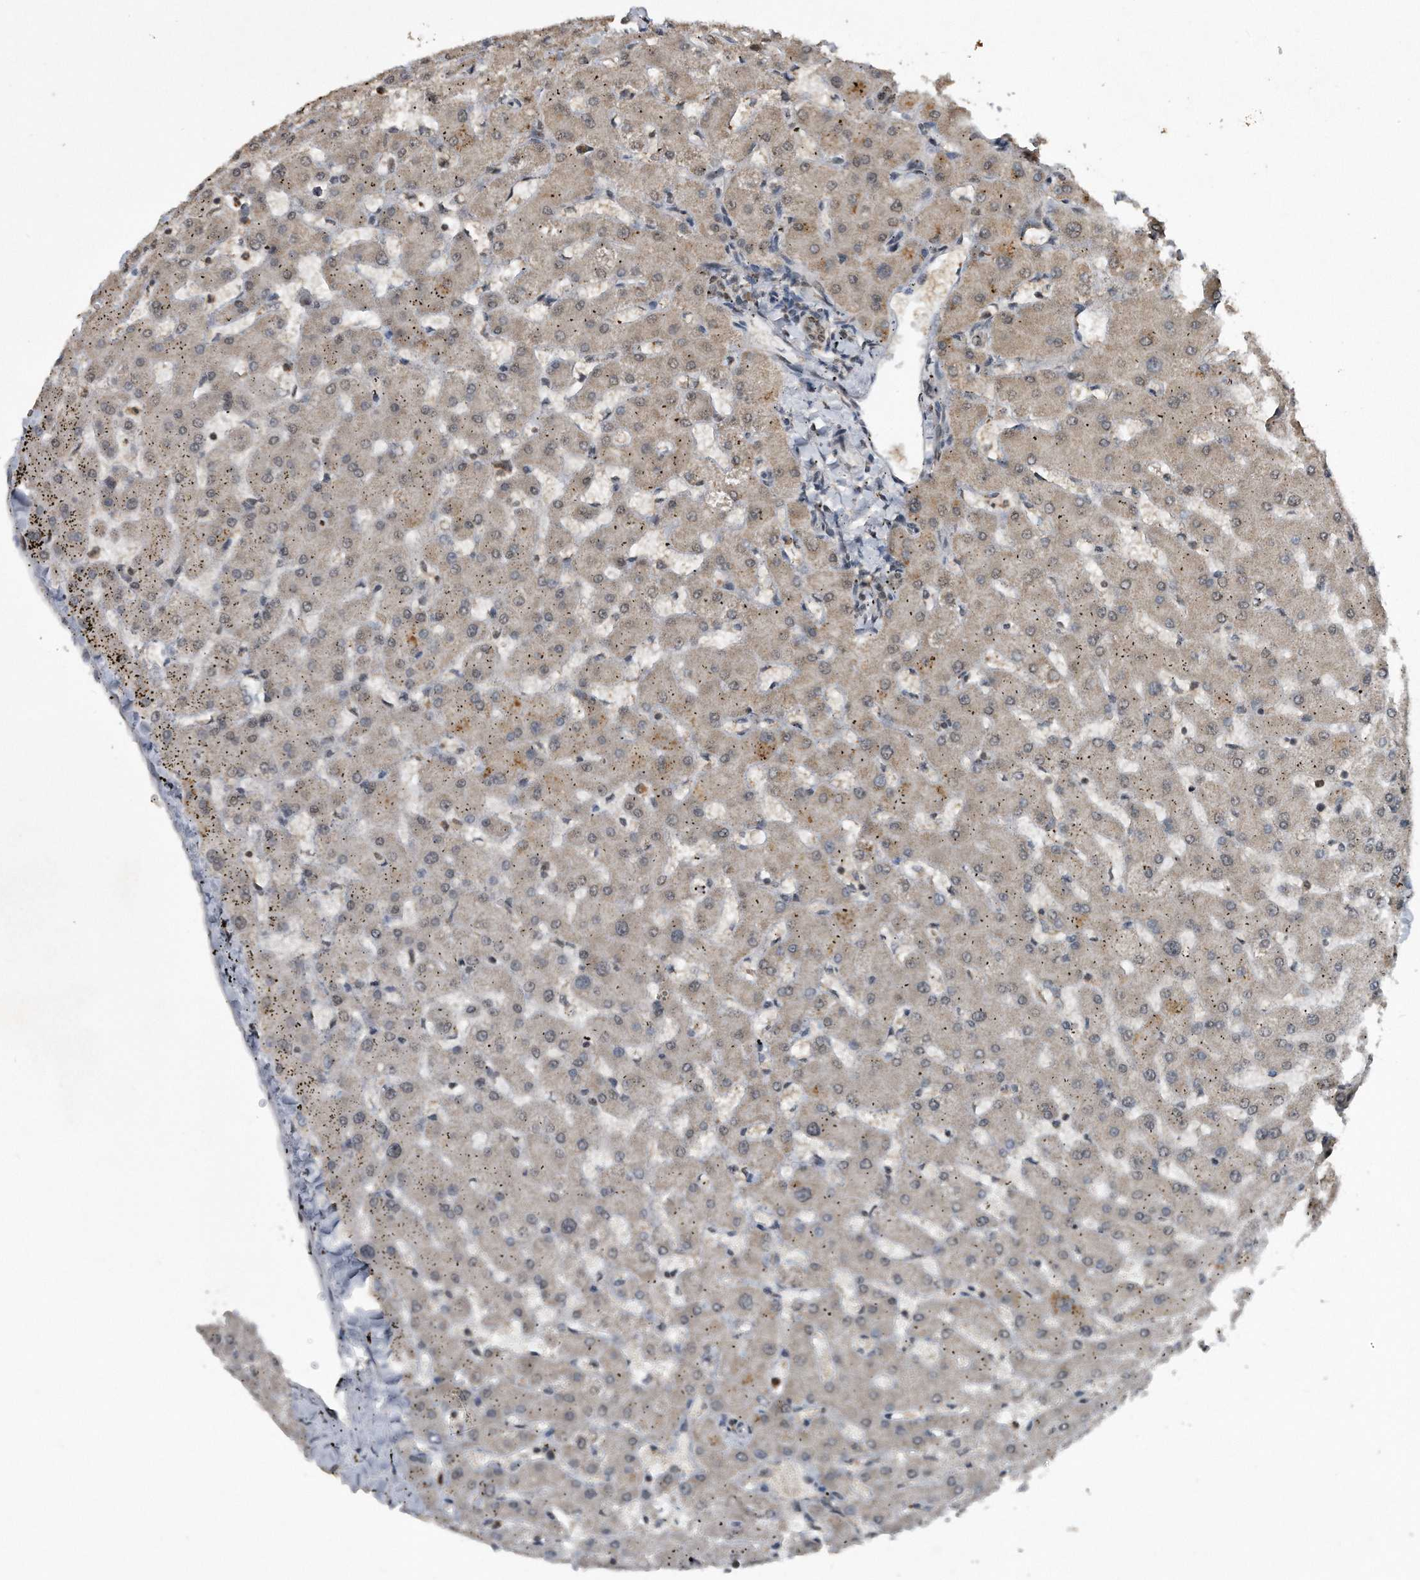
{"staining": {"intensity": "weak", "quantity": "25%-75%", "location": "nuclear"}, "tissue": "liver", "cell_type": "Cholangiocytes", "image_type": "normal", "snomed": [{"axis": "morphology", "description": "Normal tissue, NOS"}, {"axis": "topography", "description": "Liver"}], "caption": "This is an image of immunohistochemistry (IHC) staining of normal liver, which shows weak expression in the nuclear of cholangiocytes.", "gene": "CRYZL1", "patient": {"sex": "female", "age": 63}}